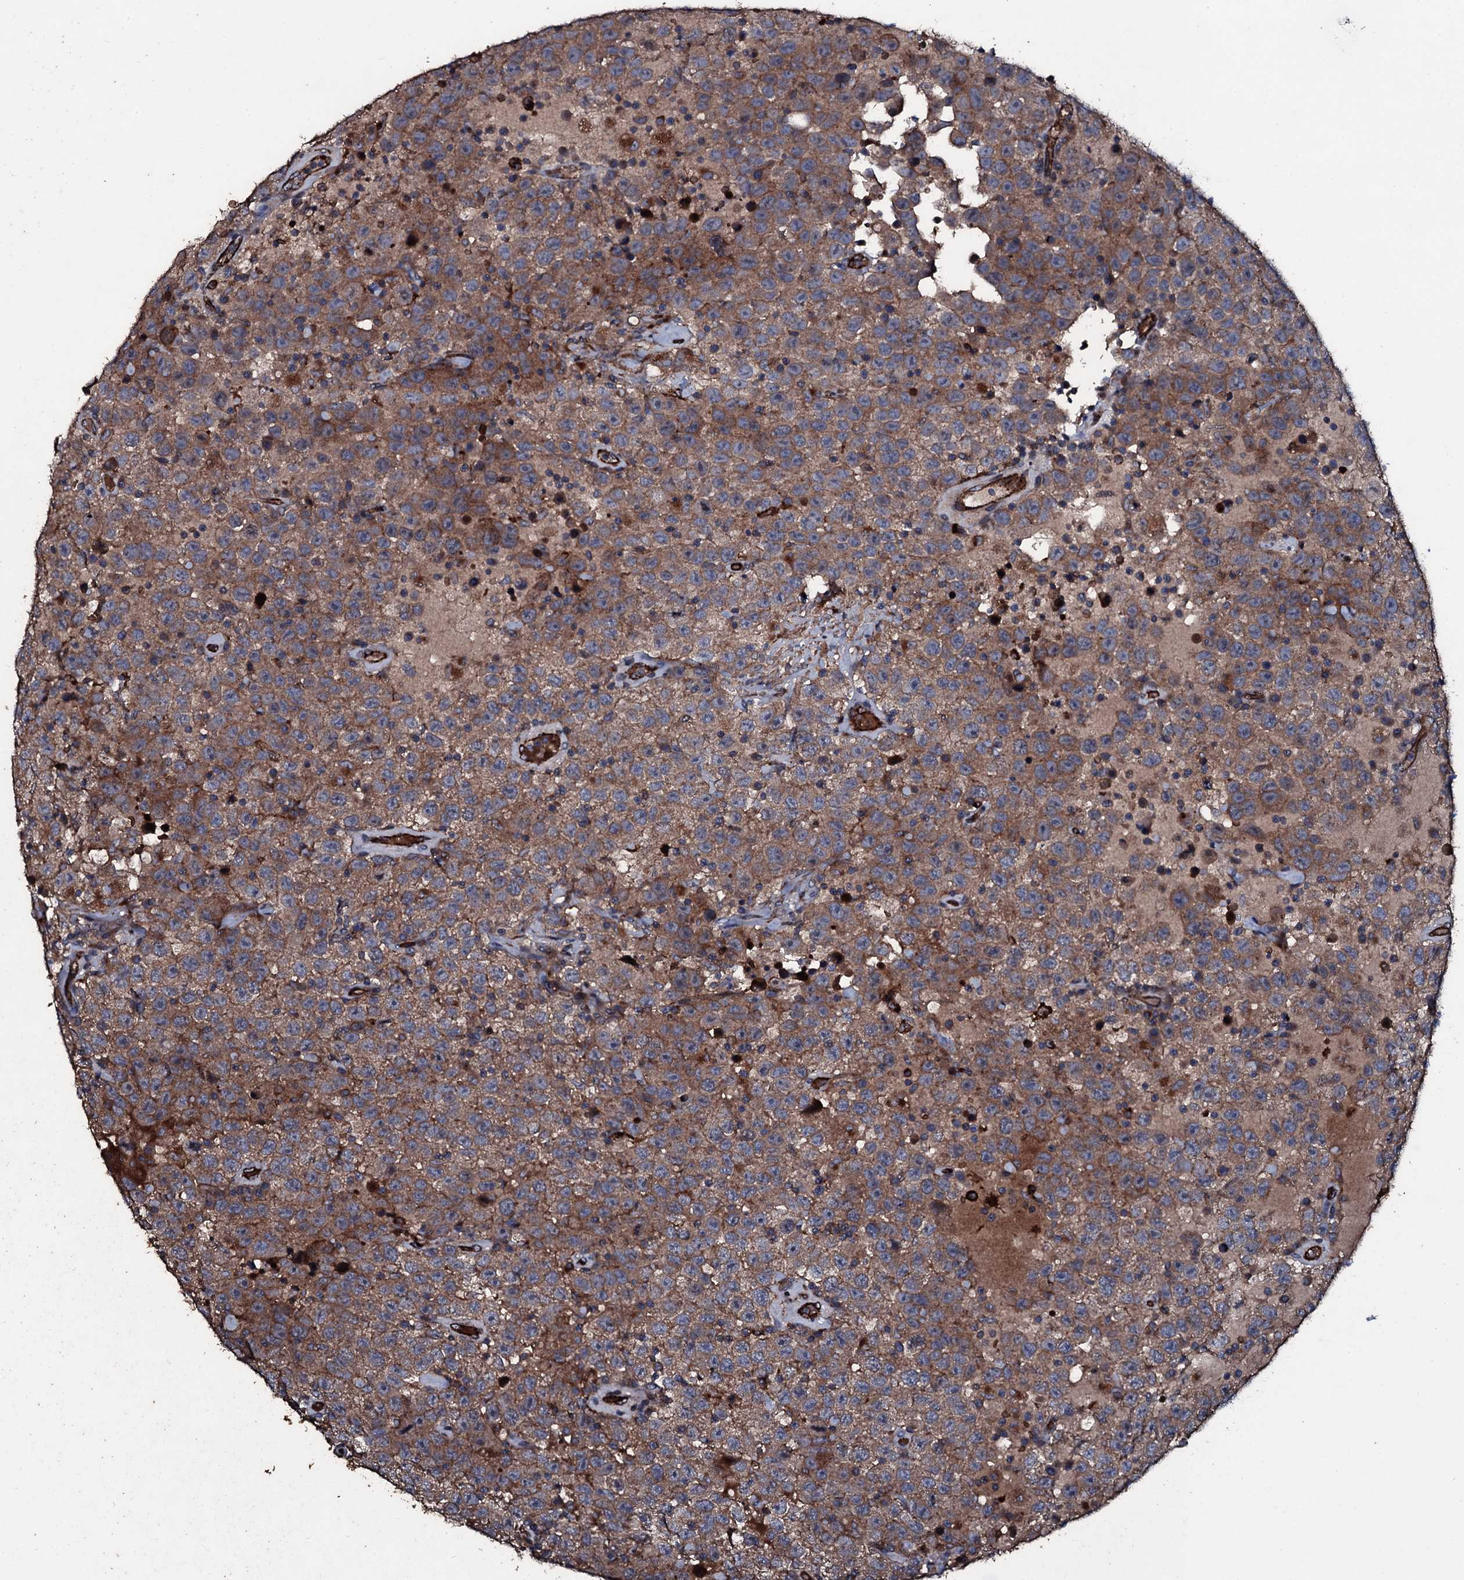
{"staining": {"intensity": "moderate", "quantity": ">75%", "location": "cytoplasmic/membranous"}, "tissue": "testis cancer", "cell_type": "Tumor cells", "image_type": "cancer", "snomed": [{"axis": "morphology", "description": "Seminoma, NOS"}, {"axis": "topography", "description": "Testis"}], "caption": "Immunohistochemistry staining of testis seminoma, which shows medium levels of moderate cytoplasmic/membranous positivity in about >75% of tumor cells indicating moderate cytoplasmic/membranous protein positivity. The staining was performed using DAB (3,3'-diaminobenzidine) (brown) for protein detection and nuclei were counterstained in hematoxylin (blue).", "gene": "ZSWIM8", "patient": {"sex": "male", "age": 41}}